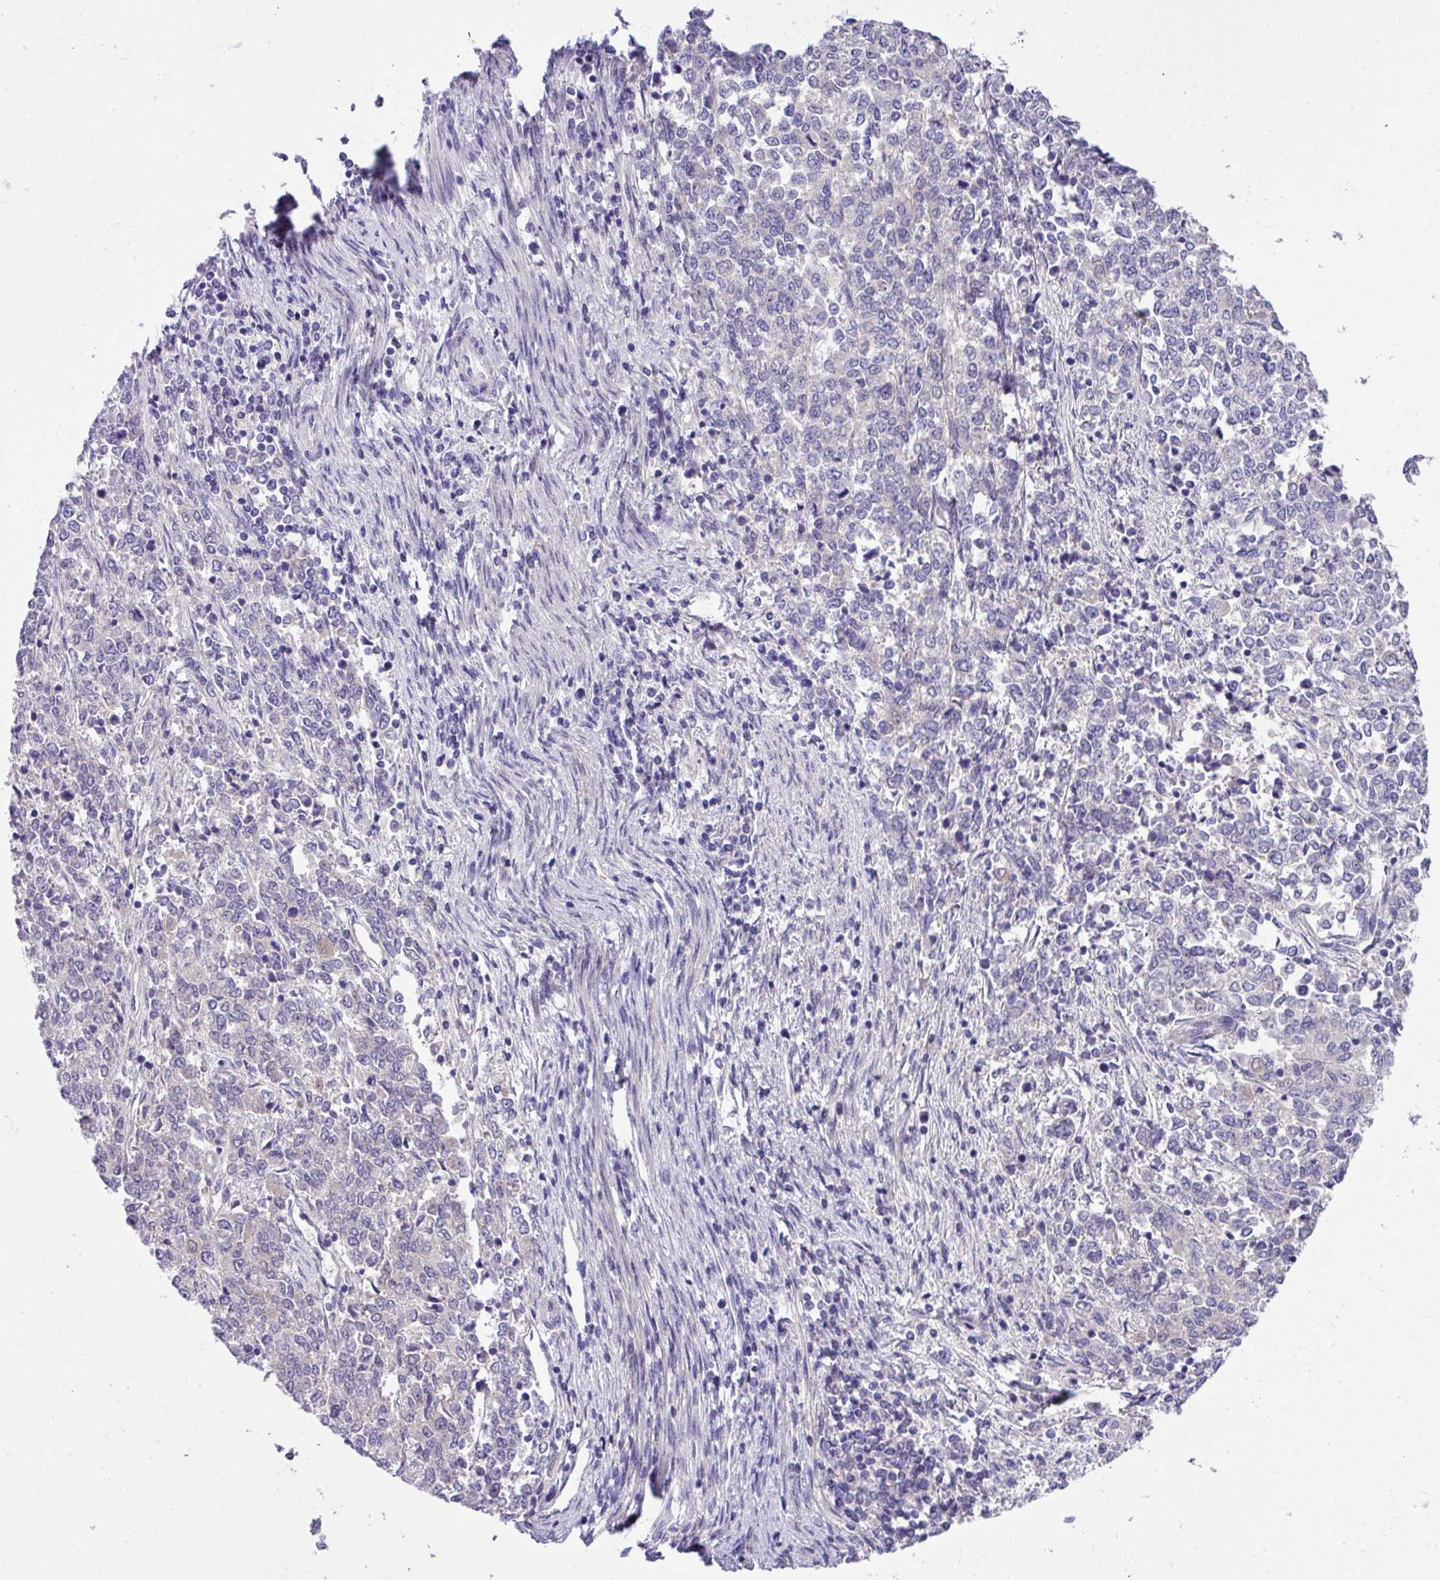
{"staining": {"intensity": "negative", "quantity": "none", "location": "none"}, "tissue": "endometrial cancer", "cell_type": "Tumor cells", "image_type": "cancer", "snomed": [{"axis": "morphology", "description": "Adenocarcinoma, NOS"}, {"axis": "topography", "description": "Endometrium"}], "caption": "This is a photomicrograph of IHC staining of endometrial adenocarcinoma, which shows no expression in tumor cells.", "gene": "DNAL1", "patient": {"sex": "female", "age": 50}}